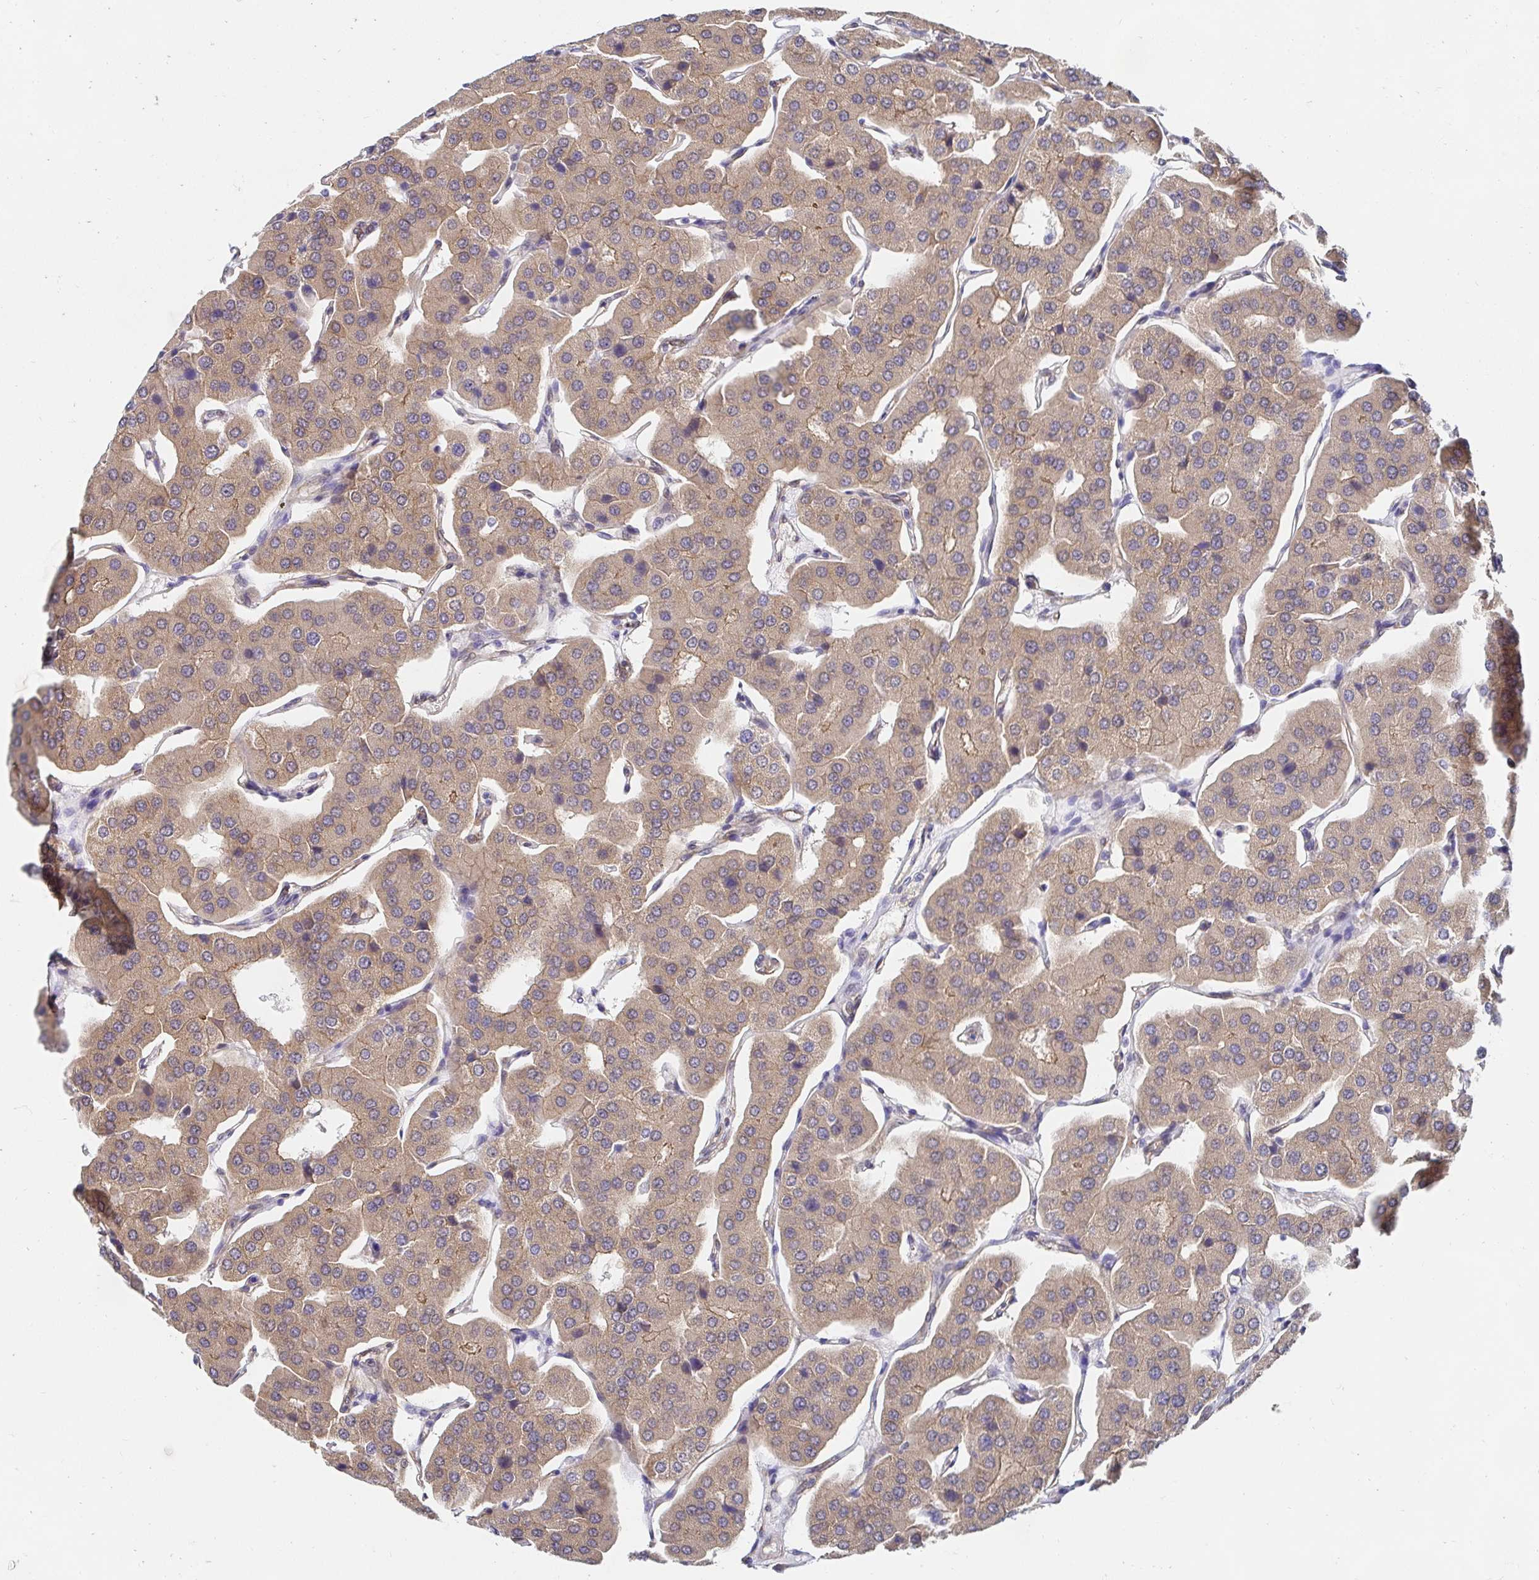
{"staining": {"intensity": "weak", "quantity": ">75%", "location": "cytoplasmic/membranous"}, "tissue": "parathyroid gland", "cell_type": "Glandular cells", "image_type": "normal", "snomed": [{"axis": "morphology", "description": "Normal tissue, NOS"}, {"axis": "morphology", "description": "Adenoma, NOS"}, {"axis": "topography", "description": "Parathyroid gland"}], "caption": "Human parathyroid gland stained for a protein (brown) shows weak cytoplasmic/membranous positive staining in approximately >75% of glandular cells.", "gene": "CTTN", "patient": {"sex": "female", "age": 86}}